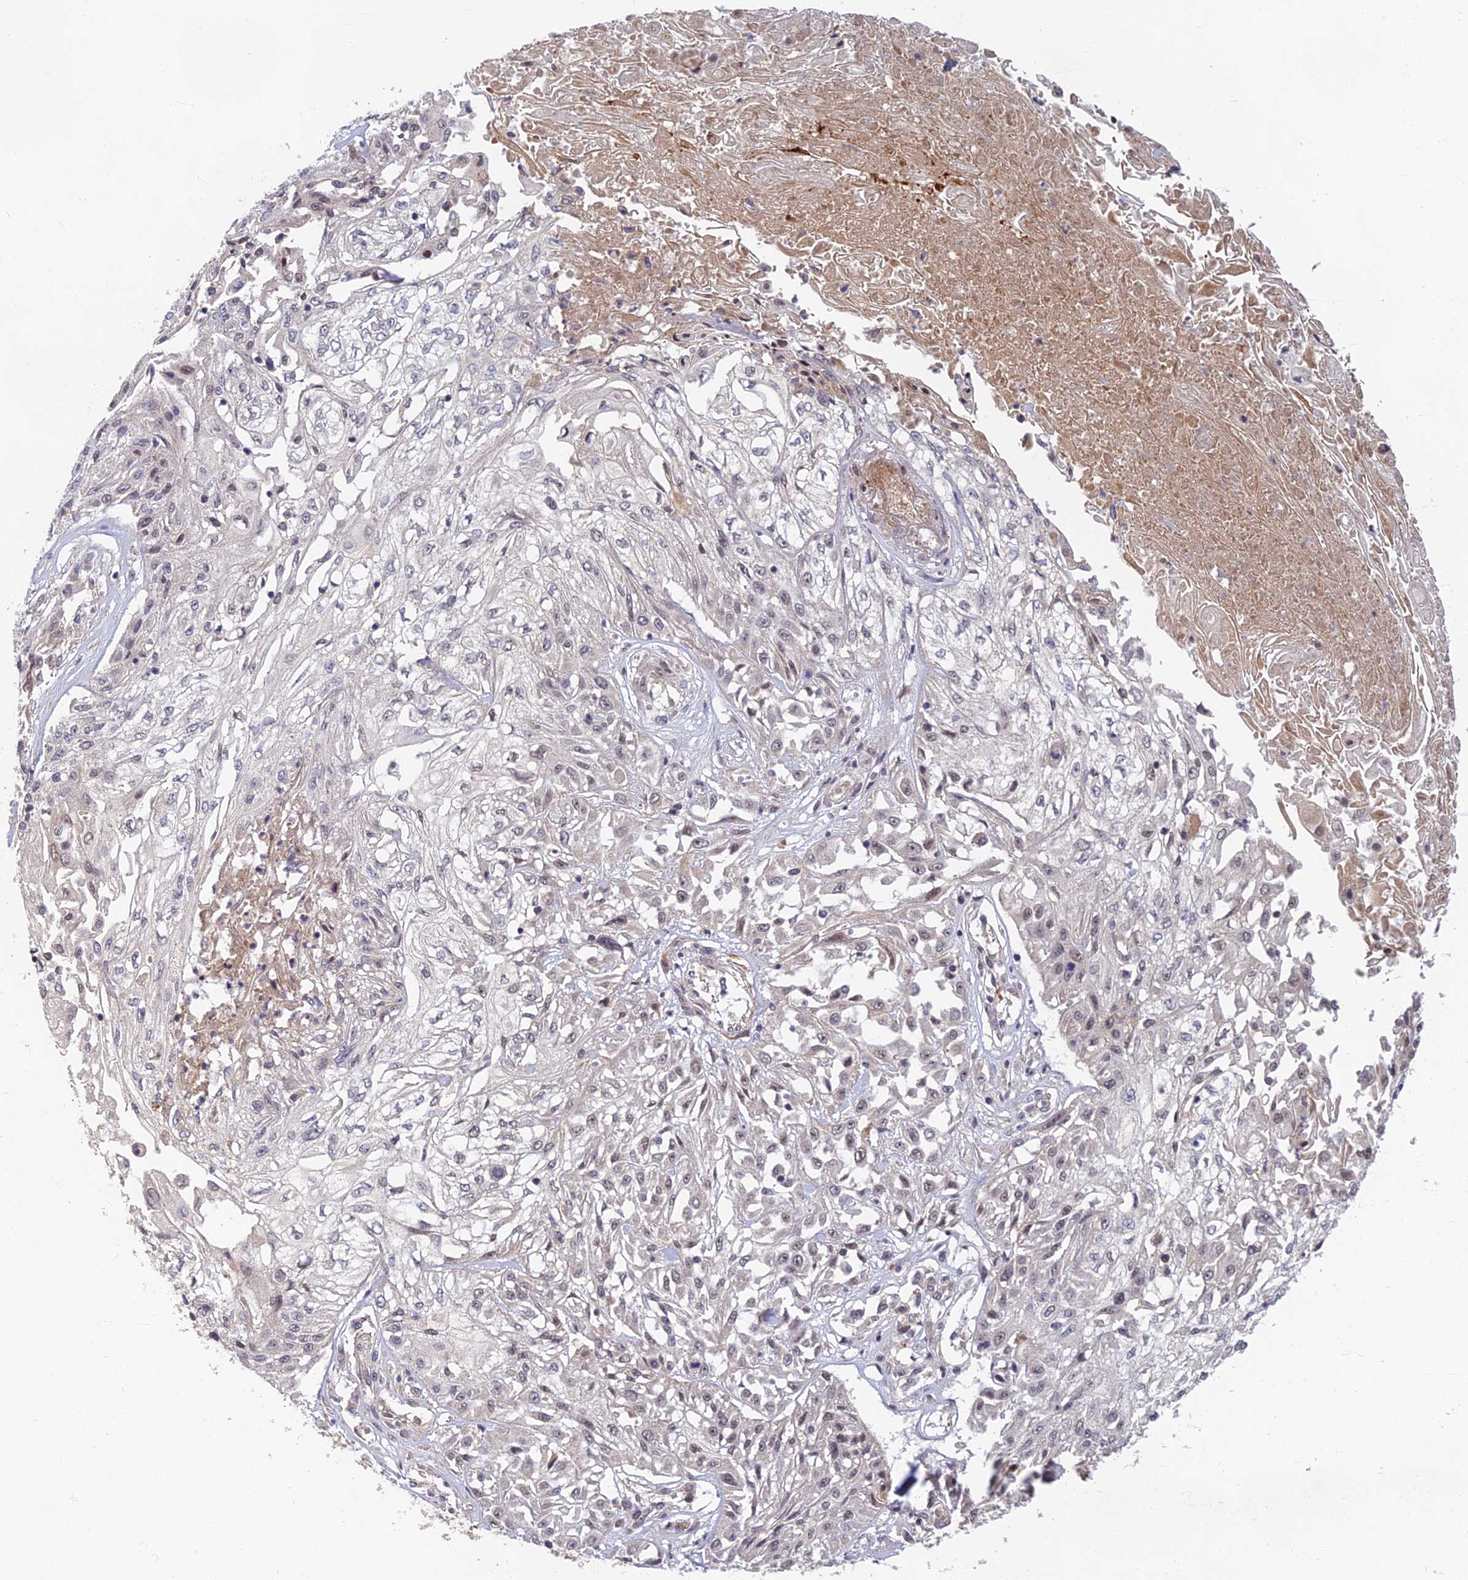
{"staining": {"intensity": "negative", "quantity": "none", "location": "none"}, "tissue": "skin cancer", "cell_type": "Tumor cells", "image_type": "cancer", "snomed": [{"axis": "morphology", "description": "Squamous cell carcinoma, NOS"}, {"axis": "morphology", "description": "Squamous cell carcinoma, metastatic, NOS"}, {"axis": "topography", "description": "Skin"}, {"axis": "topography", "description": "Lymph node"}], "caption": "Tumor cells show no significant protein positivity in squamous cell carcinoma (skin).", "gene": "EARS2", "patient": {"sex": "male", "age": 75}}